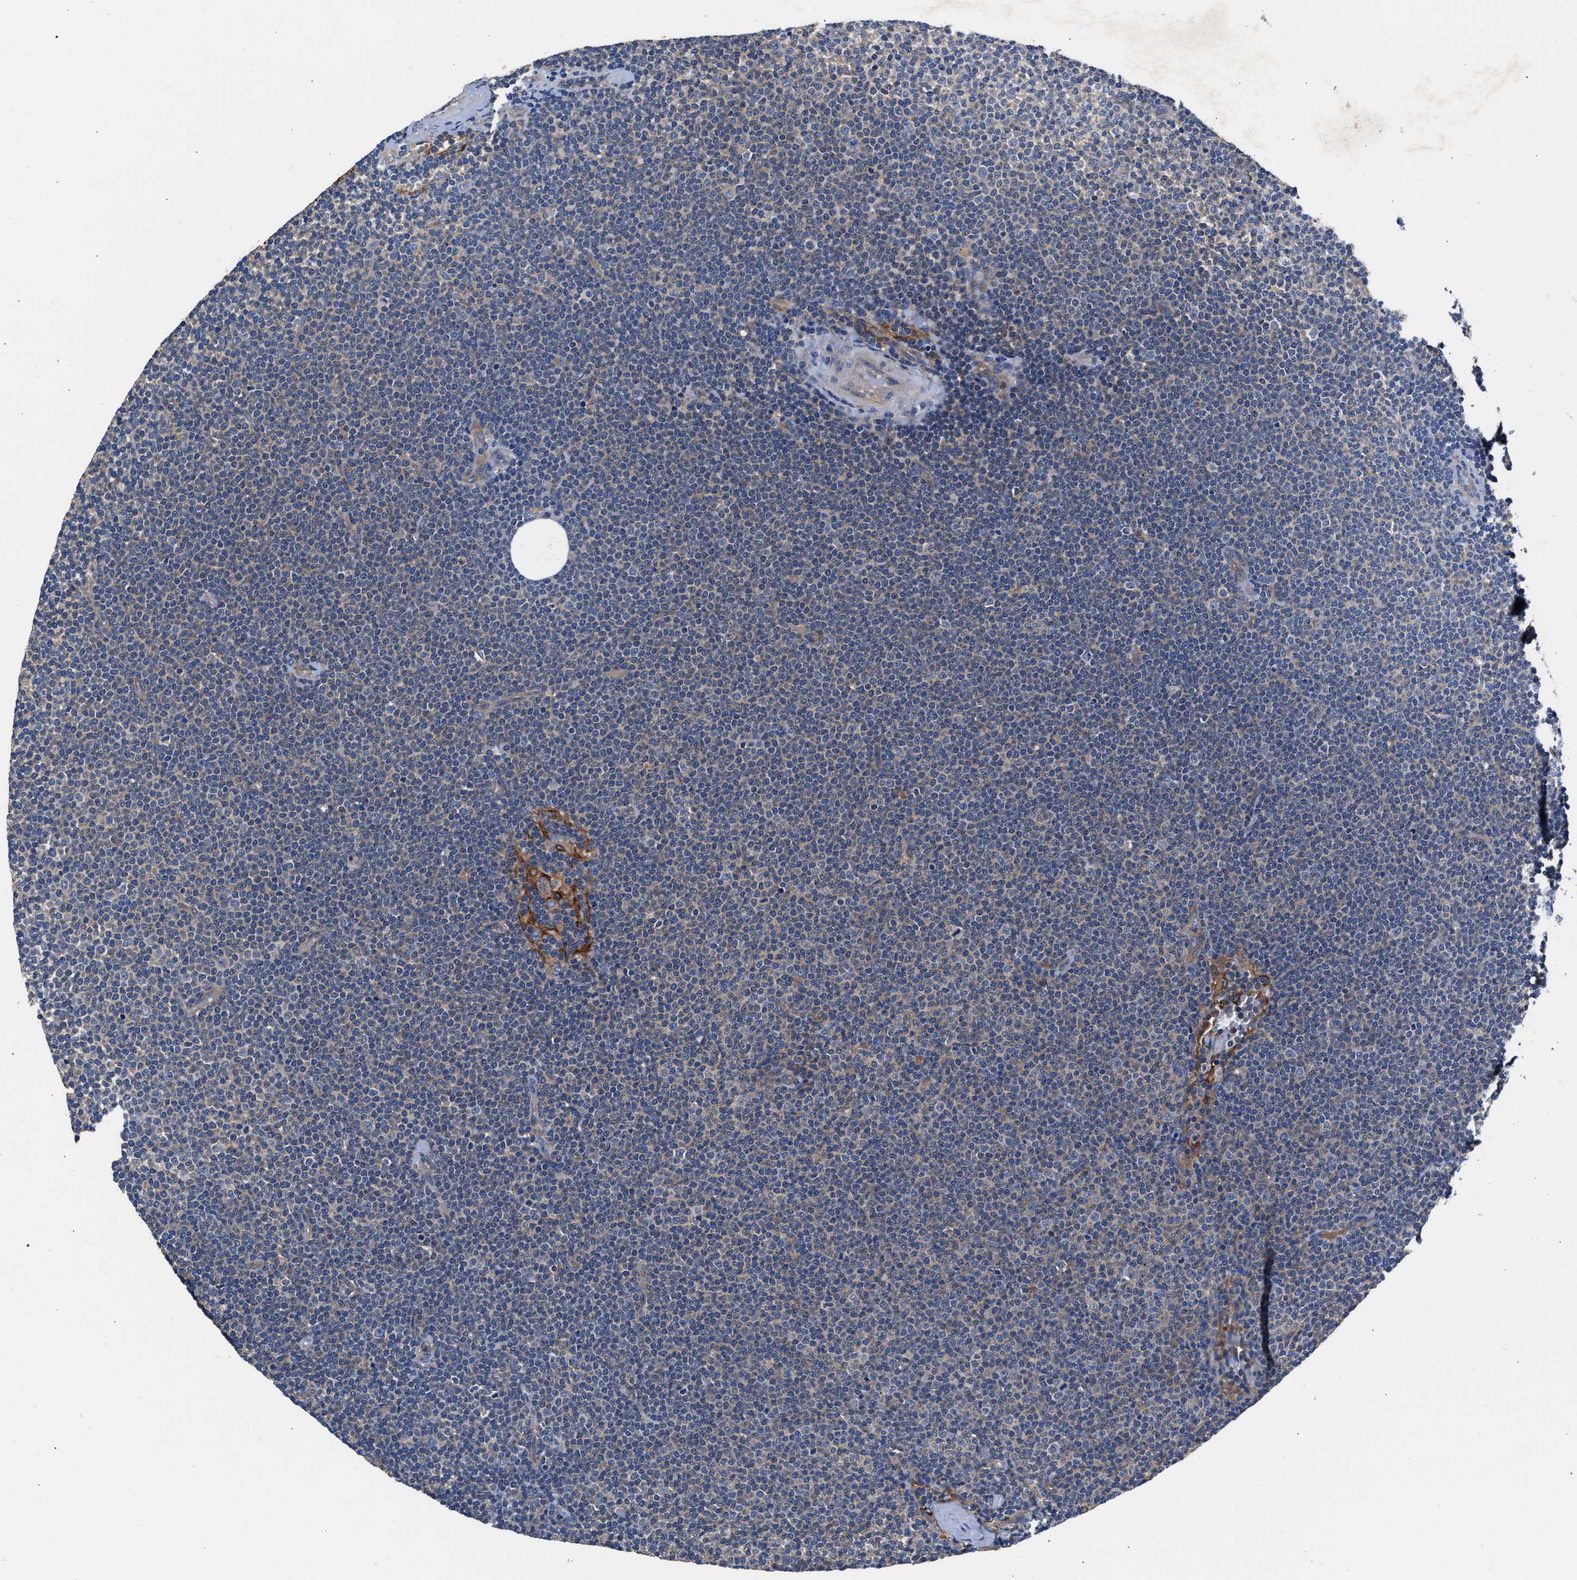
{"staining": {"intensity": "negative", "quantity": "none", "location": "none"}, "tissue": "lymphoma", "cell_type": "Tumor cells", "image_type": "cancer", "snomed": [{"axis": "morphology", "description": "Malignant lymphoma, non-Hodgkin's type, Low grade"}, {"axis": "topography", "description": "Lymph node"}], "caption": "DAB immunohistochemical staining of lymphoma exhibits no significant expression in tumor cells.", "gene": "SH3GL1", "patient": {"sex": "female", "age": 53}}